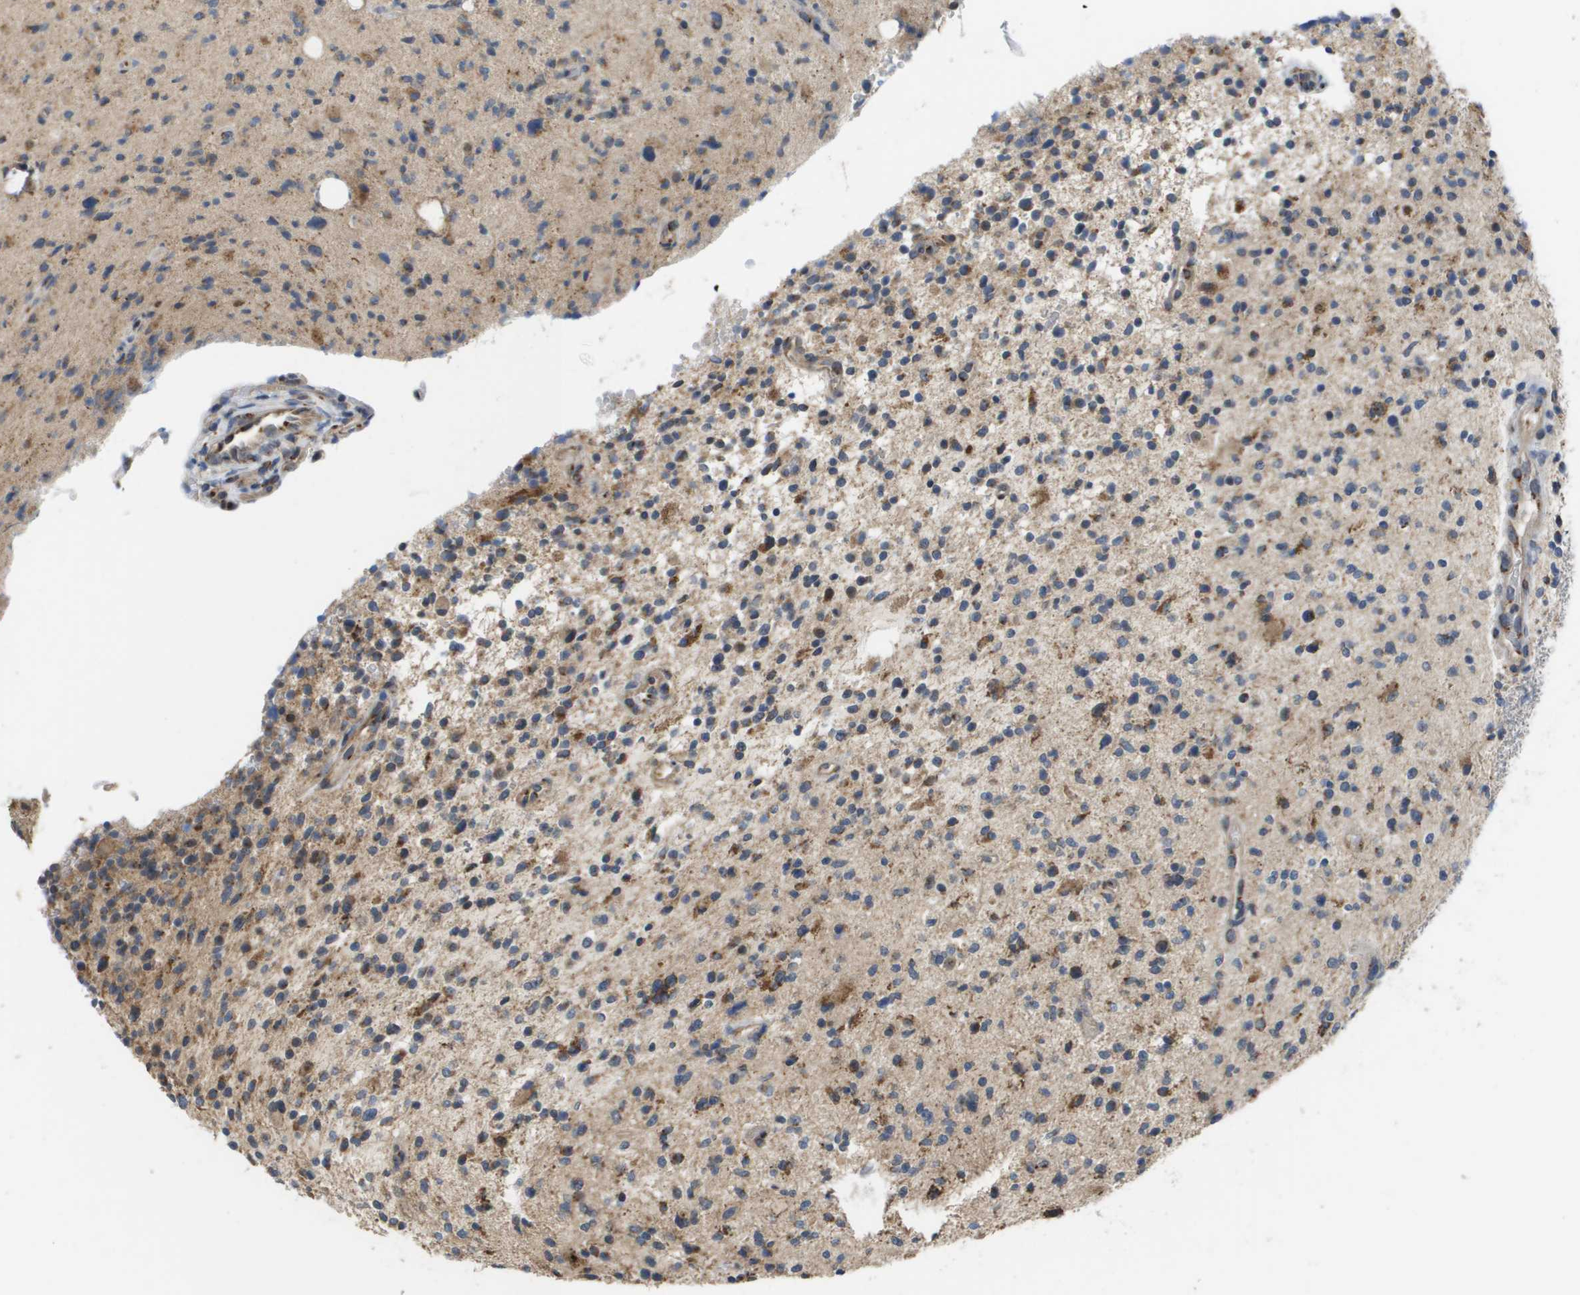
{"staining": {"intensity": "moderate", "quantity": "25%-75%", "location": "cytoplasmic/membranous"}, "tissue": "glioma", "cell_type": "Tumor cells", "image_type": "cancer", "snomed": [{"axis": "morphology", "description": "Glioma, malignant, High grade"}, {"axis": "topography", "description": "Brain"}], "caption": "Protein staining shows moderate cytoplasmic/membranous positivity in about 25%-75% of tumor cells in glioma.", "gene": "PCK1", "patient": {"sex": "male", "age": 48}}